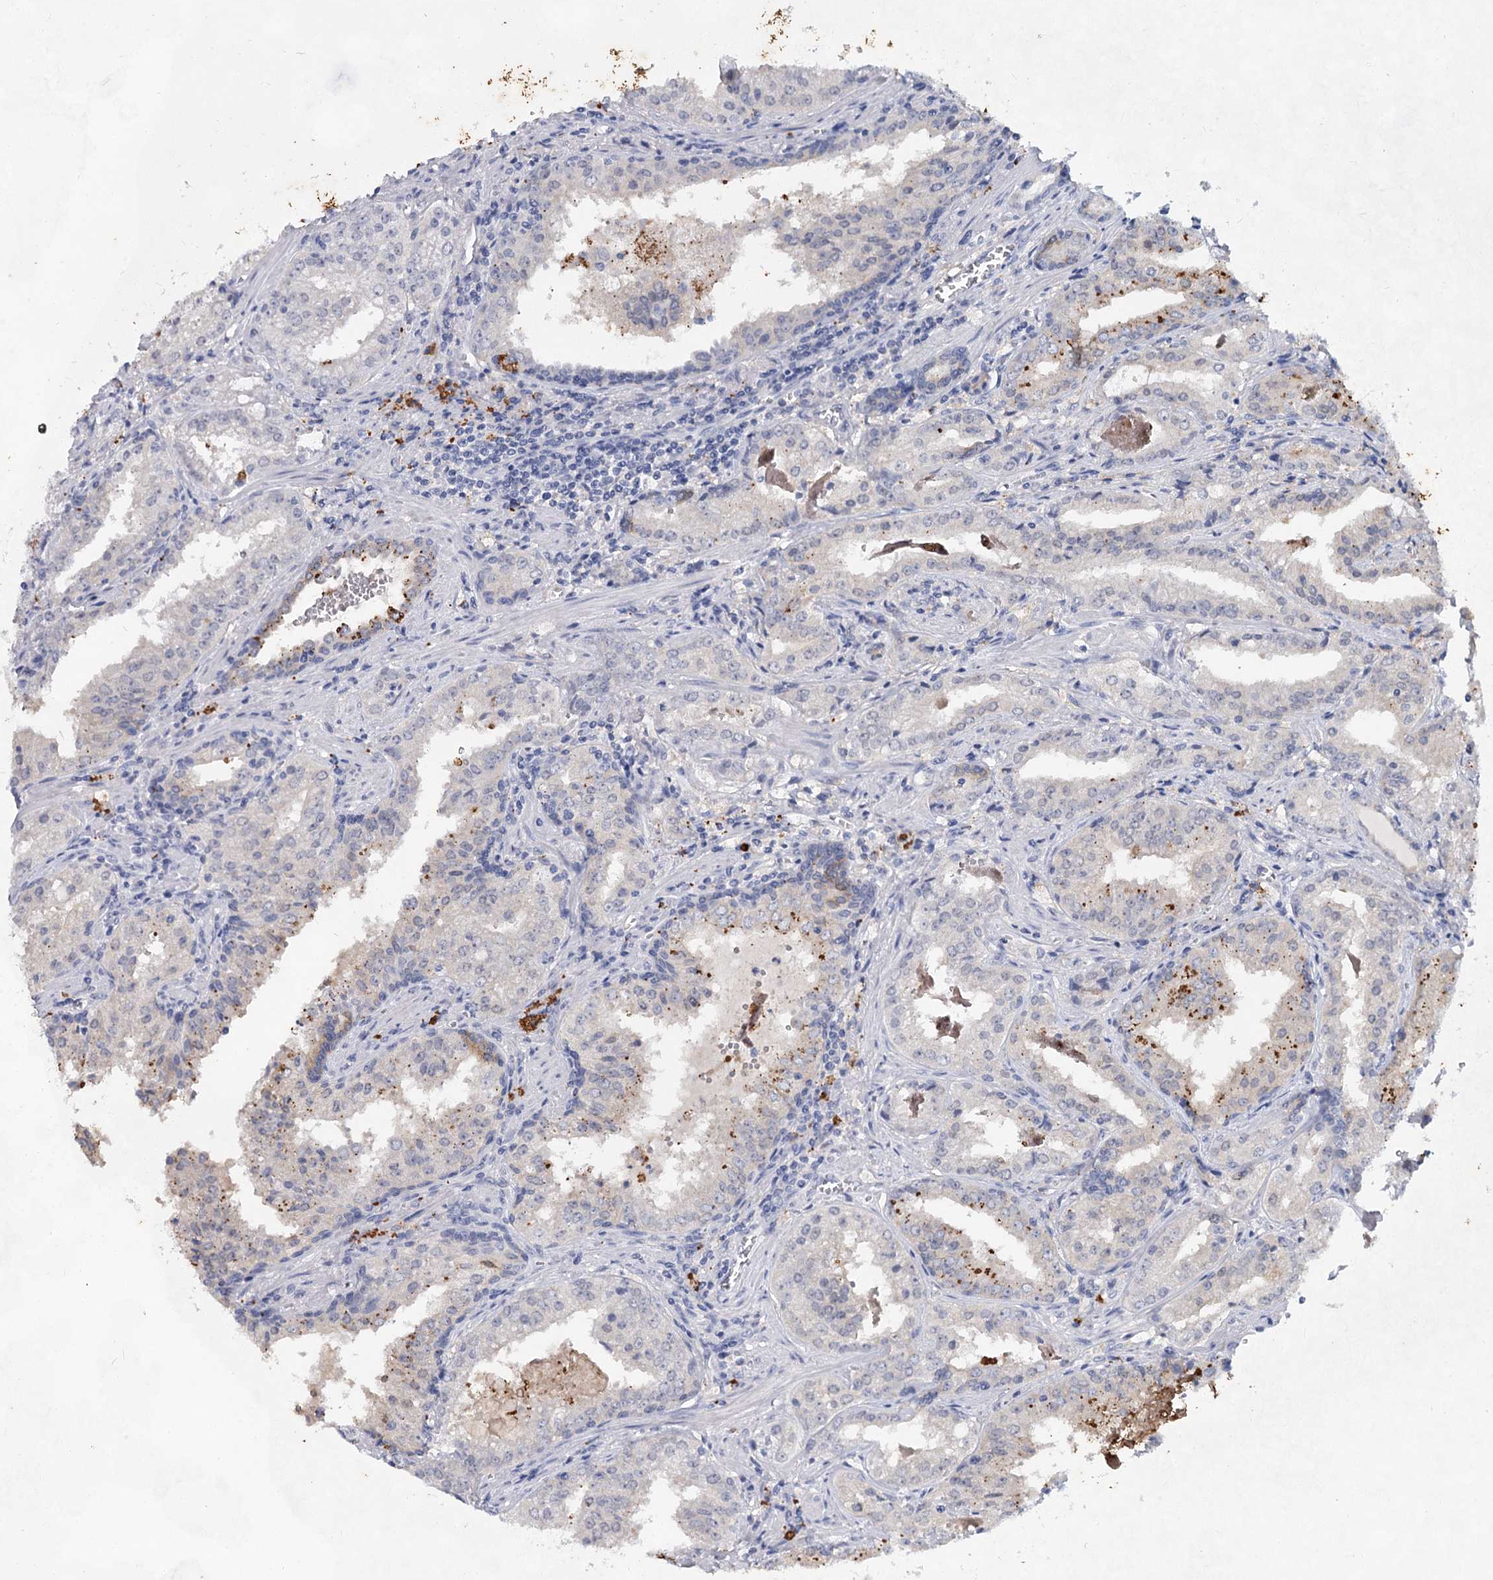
{"staining": {"intensity": "negative", "quantity": "none", "location": "none"}, "tissue": "prostate cancer", "cell_type": "Tumor cells", "image_type": "cancer", "snomed": [{"axis": "morphology", "description": "Adenocarcinoma, High grade"}, {"axis": "topography", "description": "Prostate"}], "caption": "Protein analysis of prostate high-grade adenocarcinoma reveals no significant expression in tumor cells.", "gene": "CCDC73", "patient": {"sex": "male", "age": 68}}